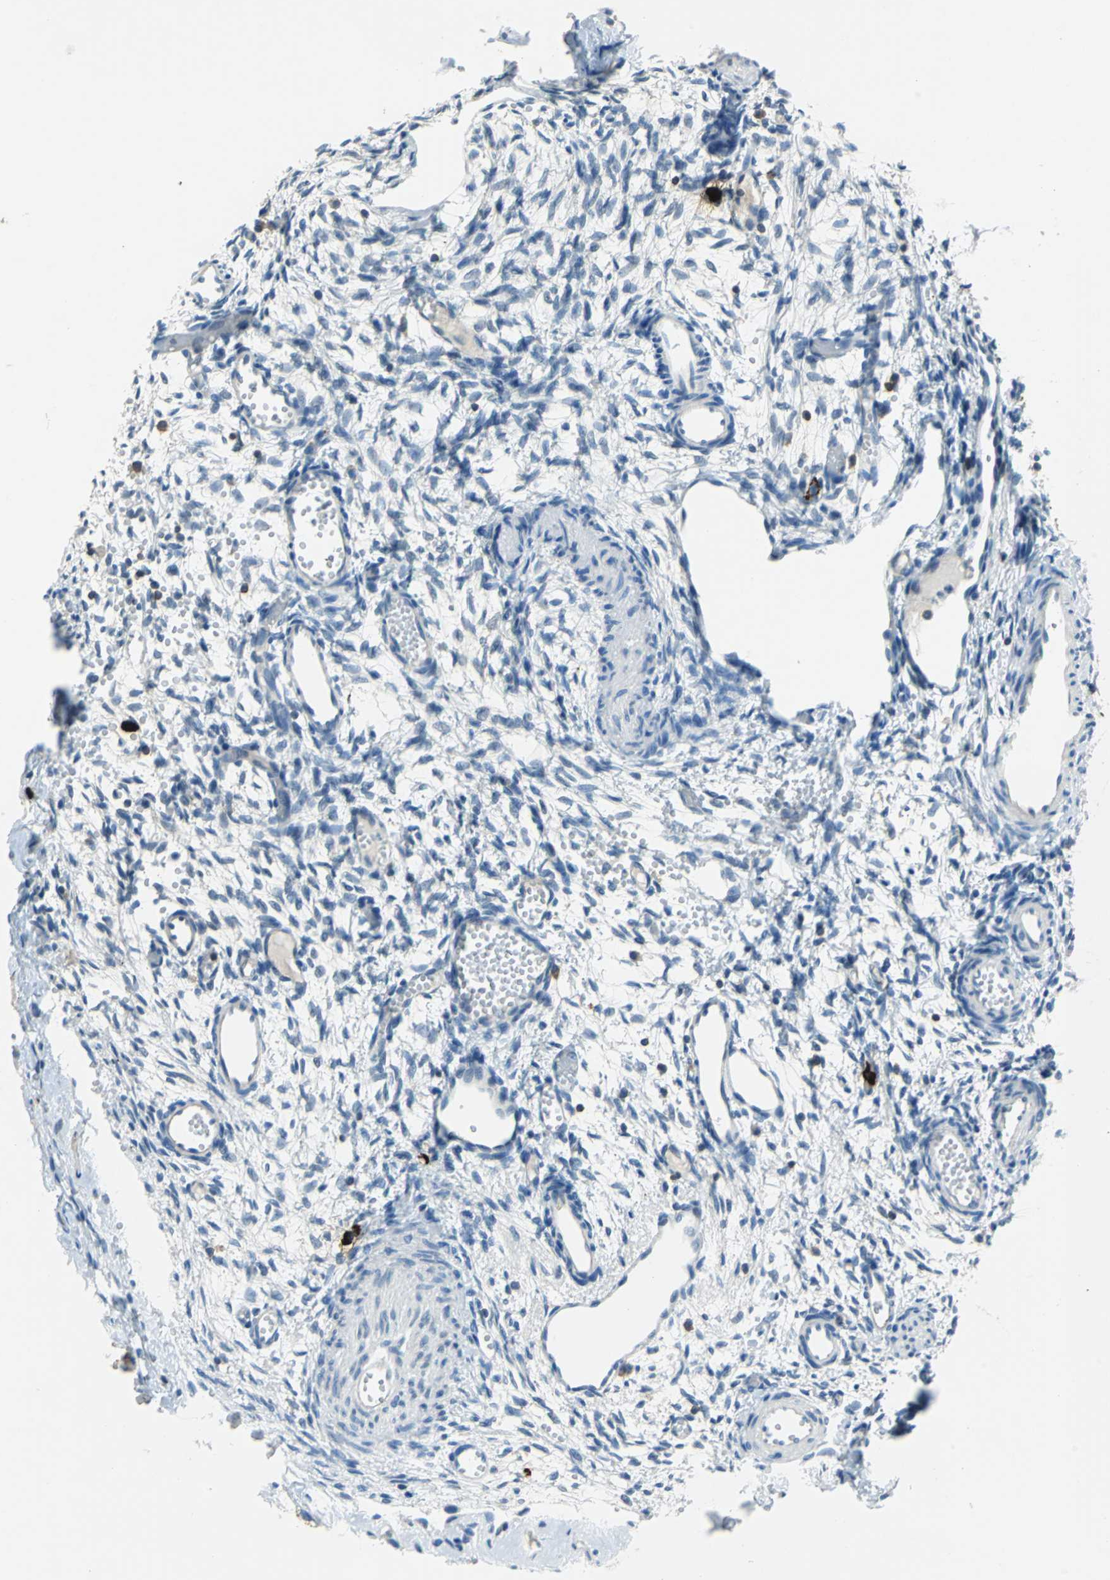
{"staining": {"intensity": "negative", "quantity": "none", "location": "none"}, "tissue": "ovary", "cell_type": "Follicle cells", "image_type": "normal", "snomed": [{"axis": "morphology", "description": "Normal tissue, NOS"}, {"axis": "topography", "description": "Ovary"}], "caption": "Histopathology image shows no protein staining in follicle cells of unremarkable ovary. (Stains: DAB IHC with hematoxylin counter stain, Microscopy: brightfield microscopy at high magnification).", "gene": "CPA3", "patient": {"sex": "female", "age": 35}}